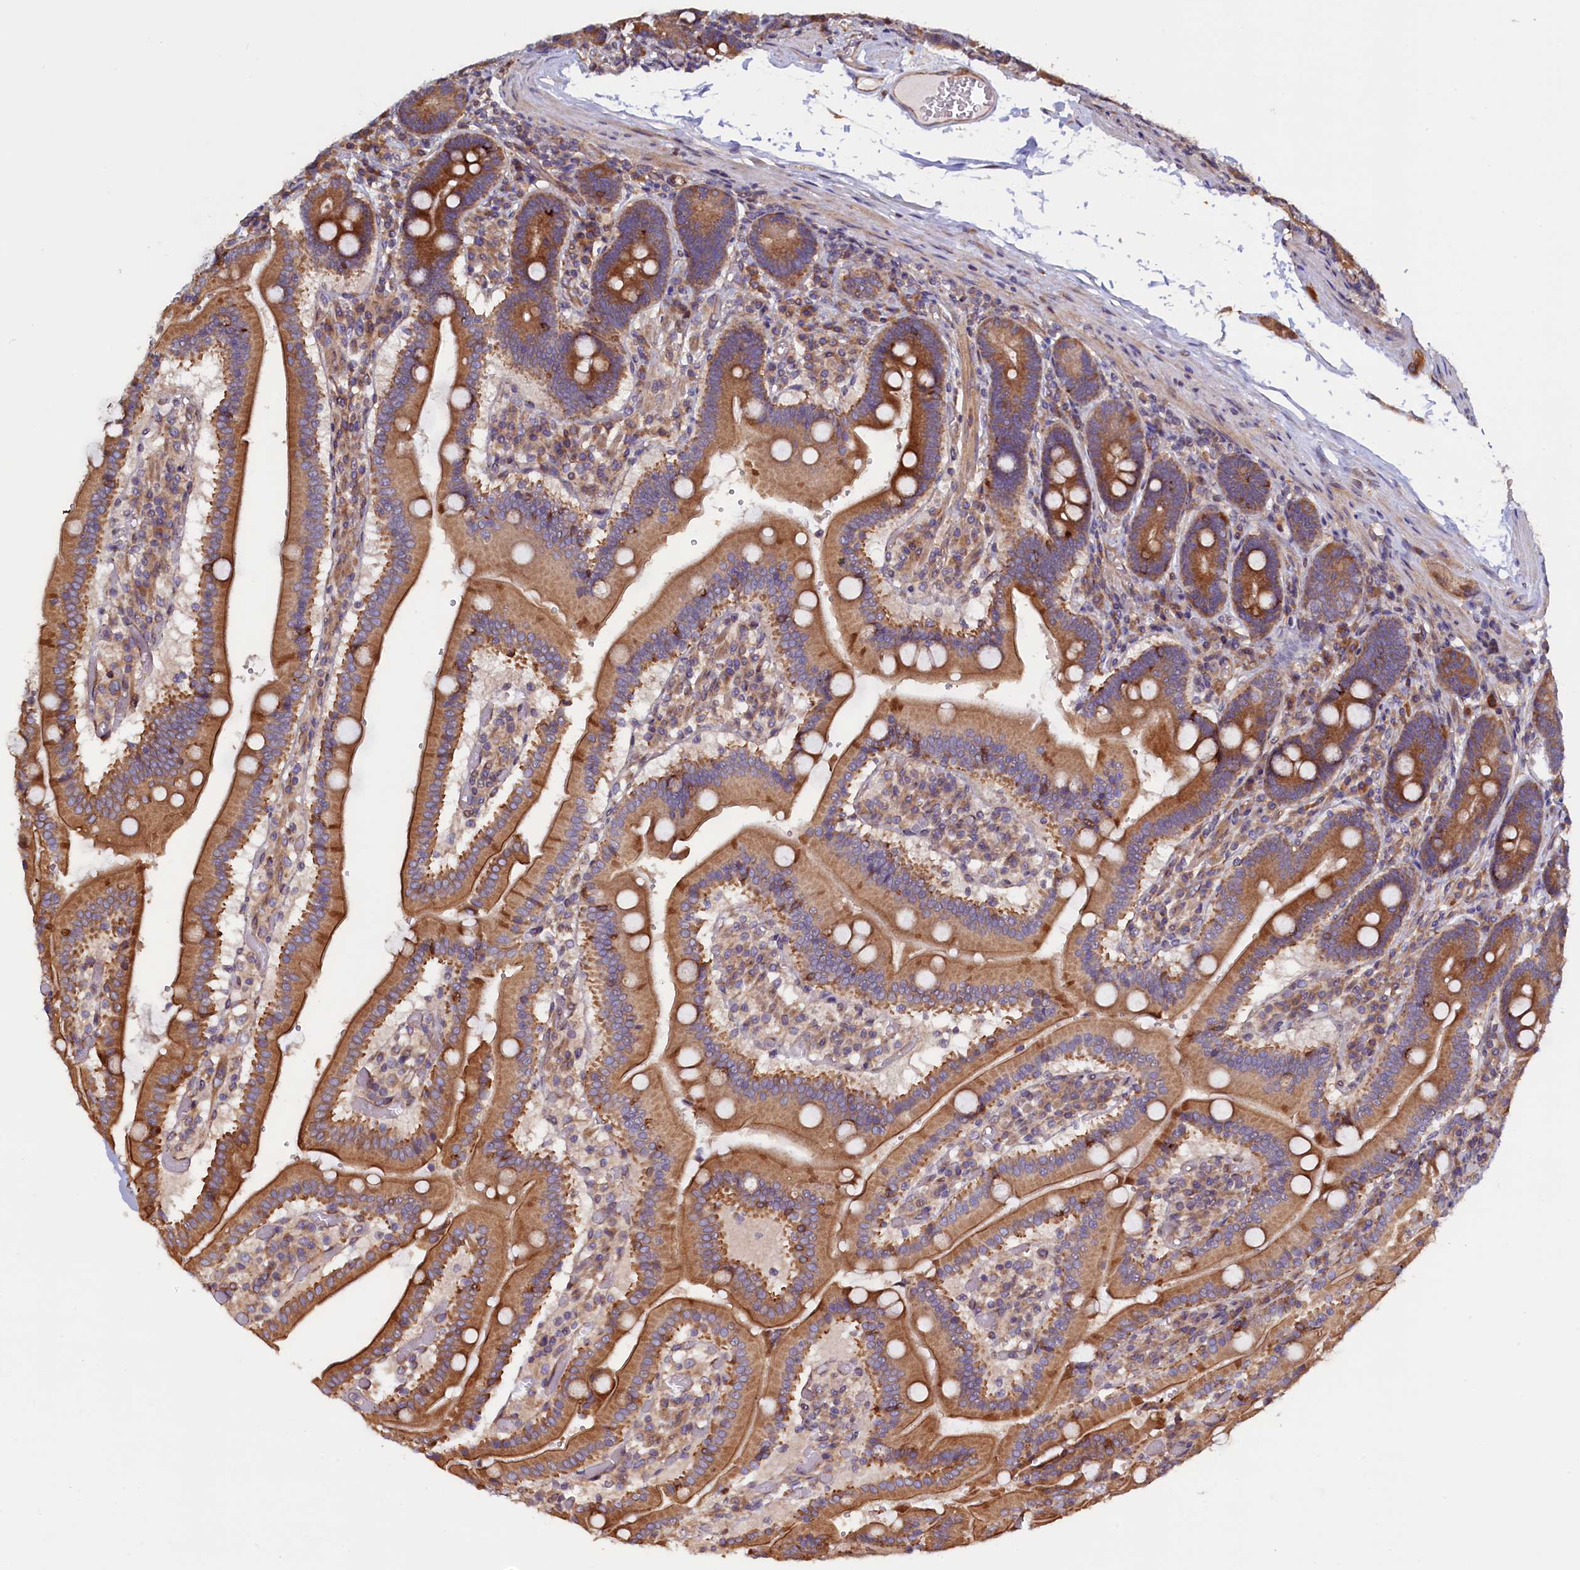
{"staining": {"intensity": "strong", "quantity": ">75%", "location": "cytoplasmic/membranous"}, "tissue": "duodenum", "cell_type": "Glandular cells", "image_type": "normal", "snomed": [{"axis": "morphology", "description": "Normal tissue, NOS"}, {"axis": "topography", "description": "Duodenum"}], "caption": "This histopathology image demonstrates immunohistochemistry staining of benign duodenum, with high strong cytoplasmic/membranous expression in approximately >75% of glandular cells.", "gene": "ATXN2L", "patient": {"sex": "female", "age": 62}}